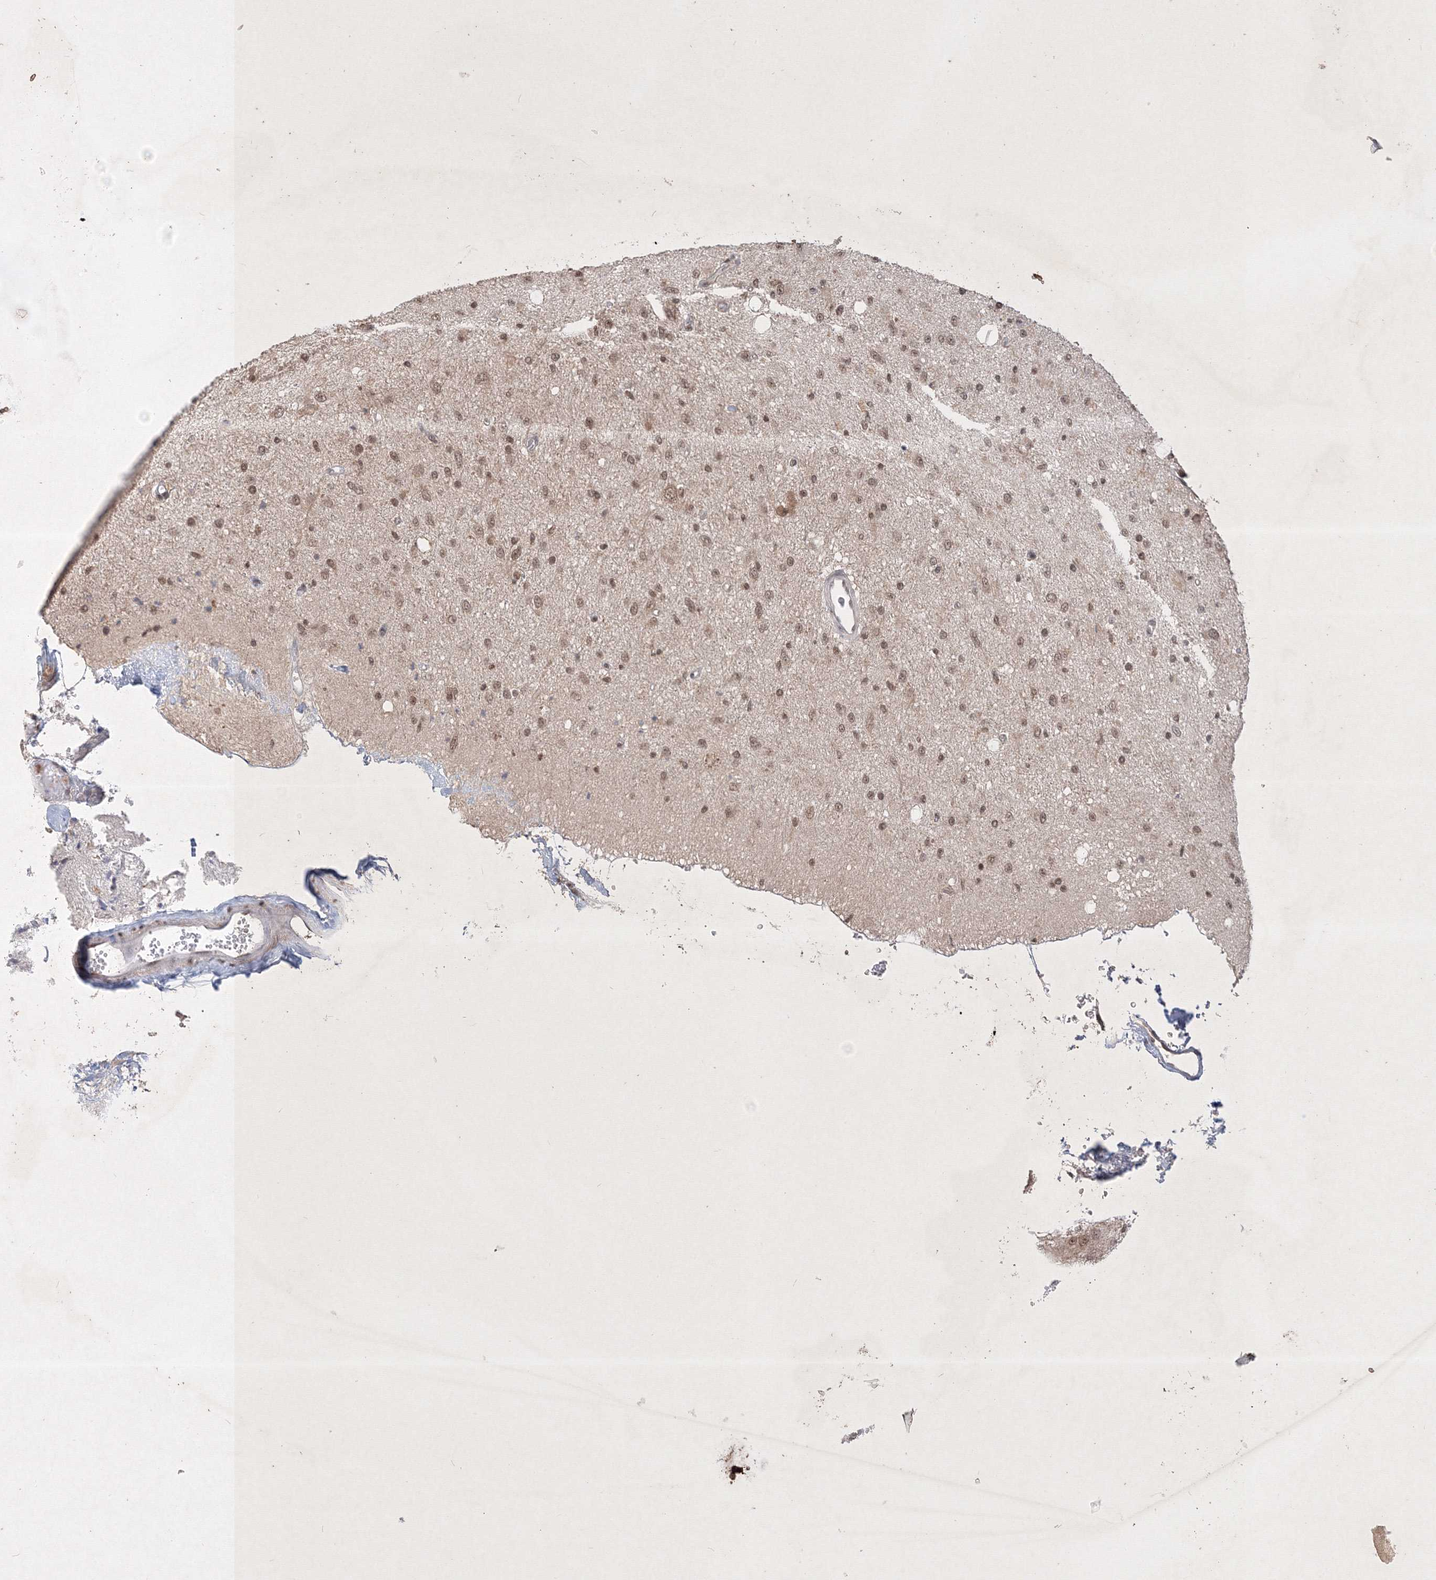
{"staining": {"intensity": "weak", "quantity": ">75%", "location": "nuclear"}, "tissue": "glioma", "cell_type": "Tumor cells", "image_type": "cancer", "snomed": [{"axis": "morphology", "description": "Glioma, malignant, Low grade"}, {"axis": "topography", "description": "Brain"}], "caption": "This photomicrograph displays immunohistochemistry staining of malignant glioma (low-grade), with low weak nuclear positivity in approximately >75% of tumor cells.", "gene": "TAB1", "patient": {"sex": "male", "age": 77}}